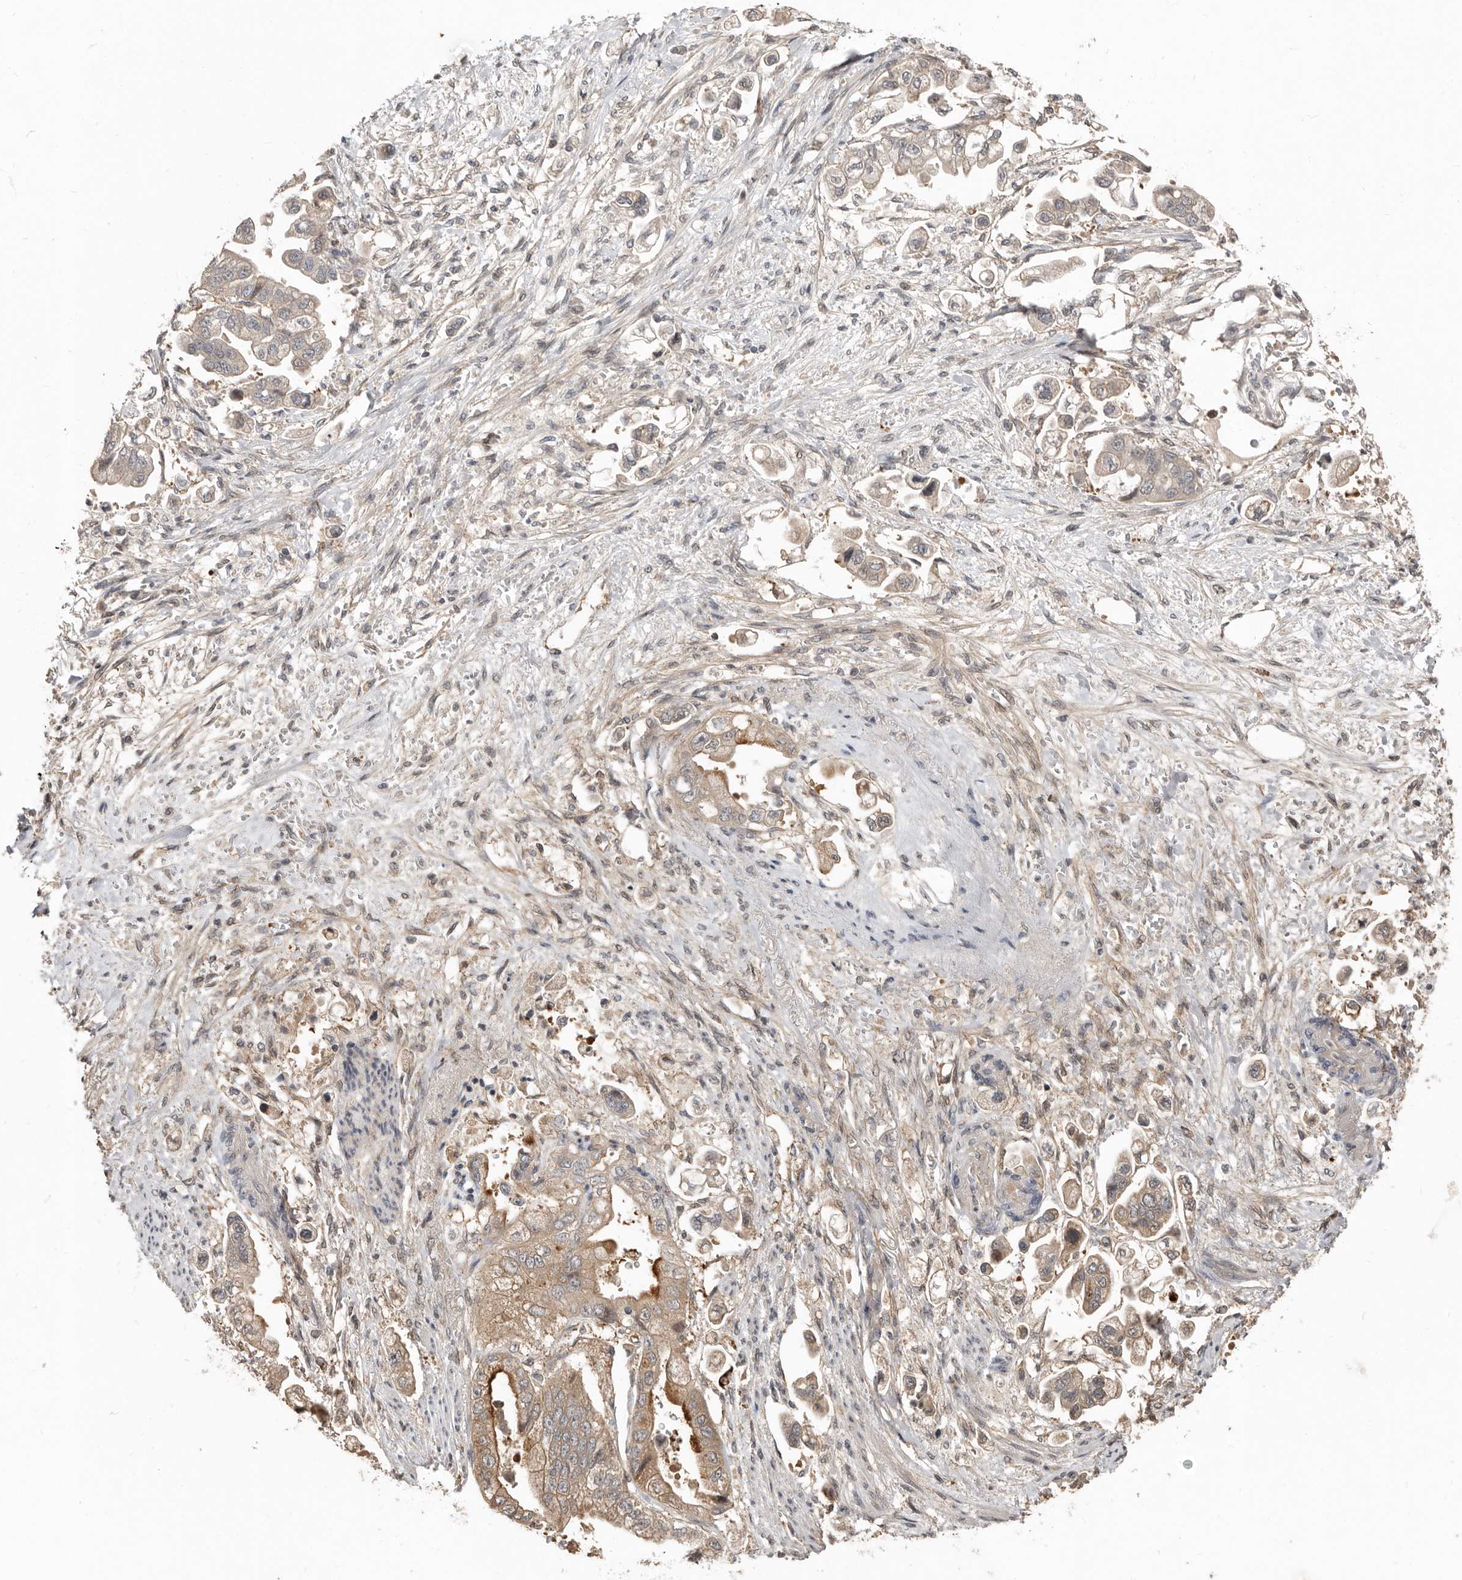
{"staining": {"intensity": "strong", "quantity": "<25%", "location": "cytoplasmic/membranous"}, "tissue": "stomach cancer", "cell_type": "Tumor cells", "image_type": "cancer", "snomed": [{"axis": "morphology", "description": "Adenocarcinoma, NOS"}, {"axis": "topography", "description": "Stomach"}], "caption": "Immunohistochemical staining of human adenocarcinoma (stomach) displays medium levels of strong cytoplasmic/membranous positivity in approximately <25% of tumor cells. Immunohistochemistry stains the protein in brown and the nuclei are stained blue.", "gene": "LRGUK", "patient": {"sex": "male", "age": 62}}